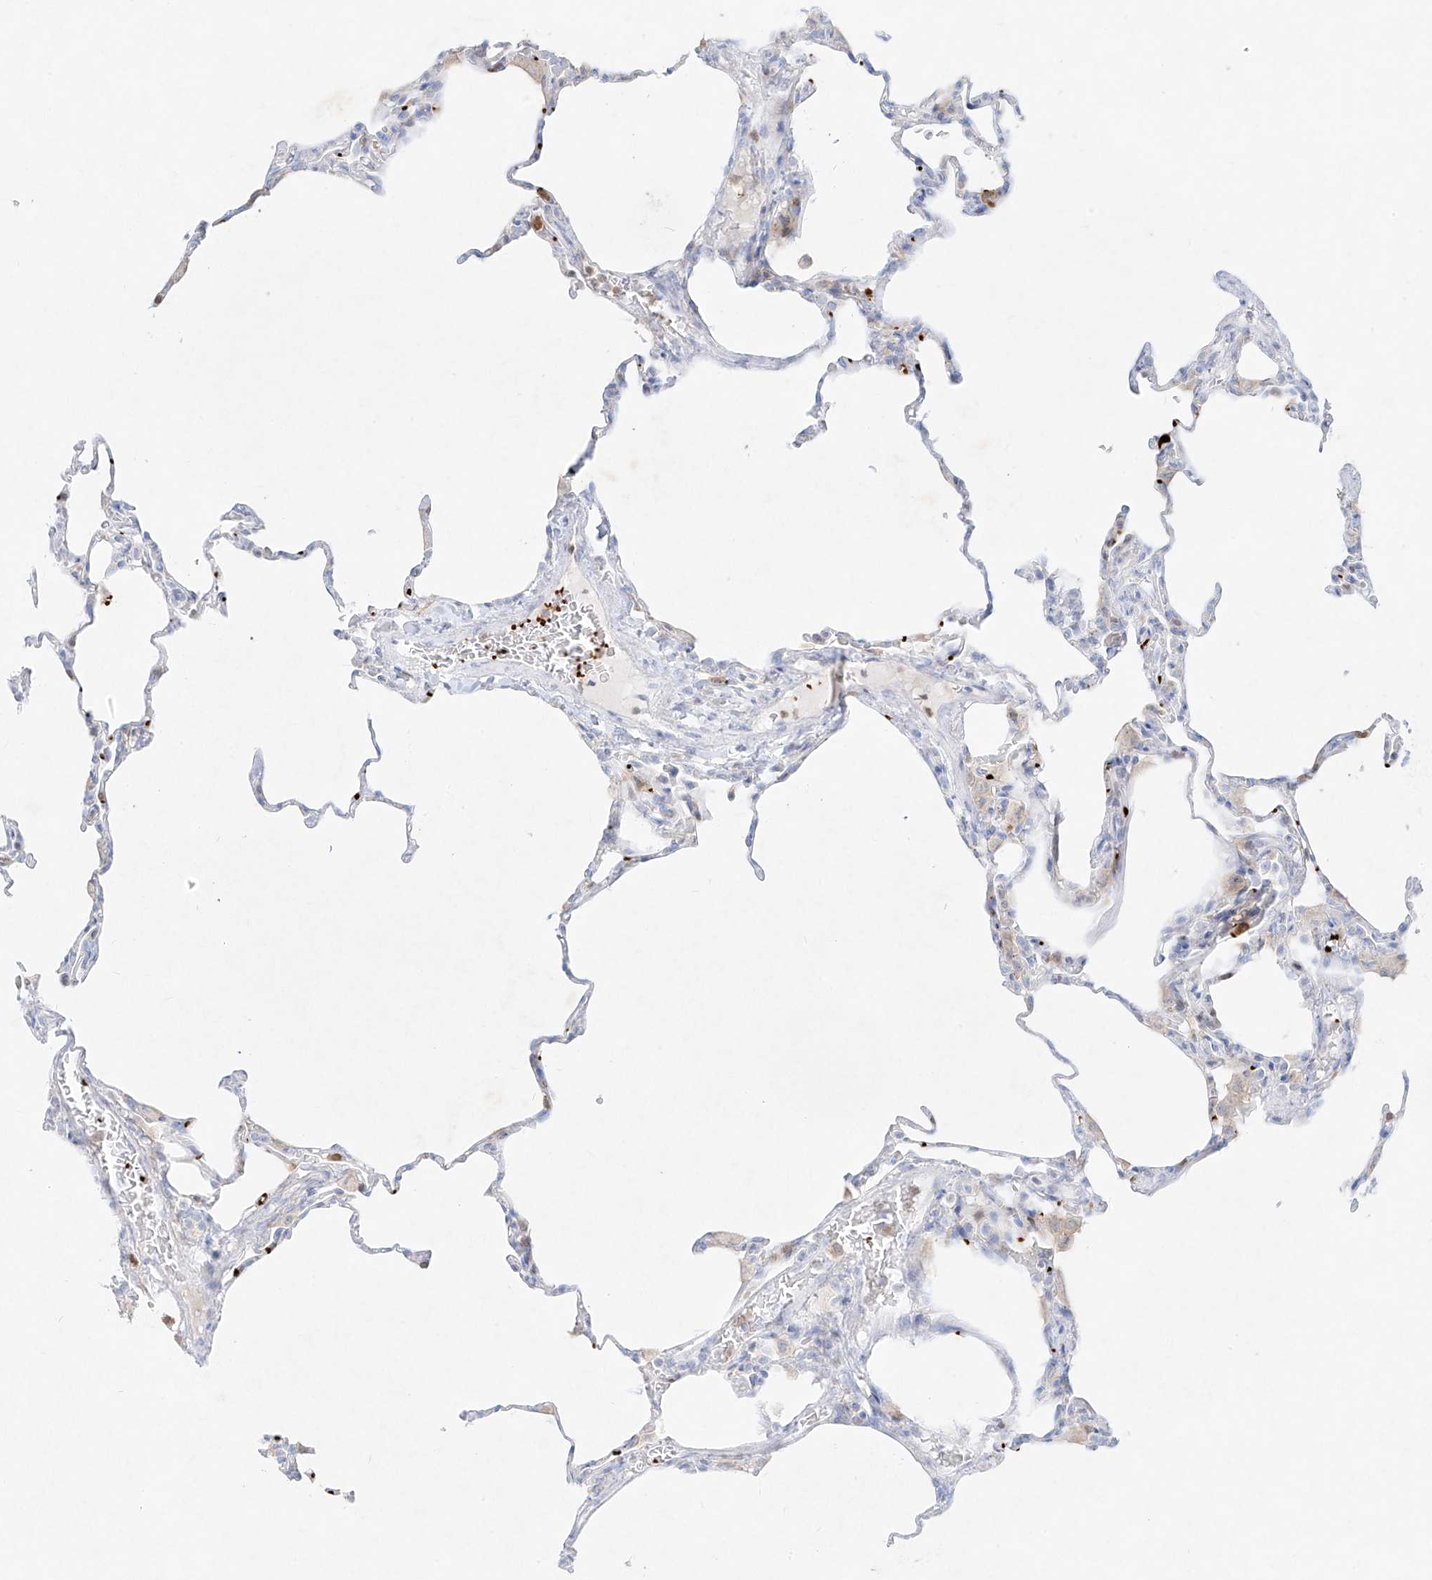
{"staining": {"intensity": "moderate", "quantity": "<25%", "location": "cytoplasmic/membranous"}, "tissue": "lung", "cell_type": "Alveolar cells", "image_type": "normal", "snomed": [{"axis": "morphology", "description": "Normal tissue, NOS"}, {"axis": "topography", "description": "Lung"}], "caption": "DAB immunohistochemical staining of benign human lung displays moderate cytoplasmic/membranous protein positivity in approximately <25% of alveolar cells. (brown staining indicates protein expression, while blue staining denotes nuclei).", "gene": "PLEK", "patient": {"sex": "male", "age": 20}}